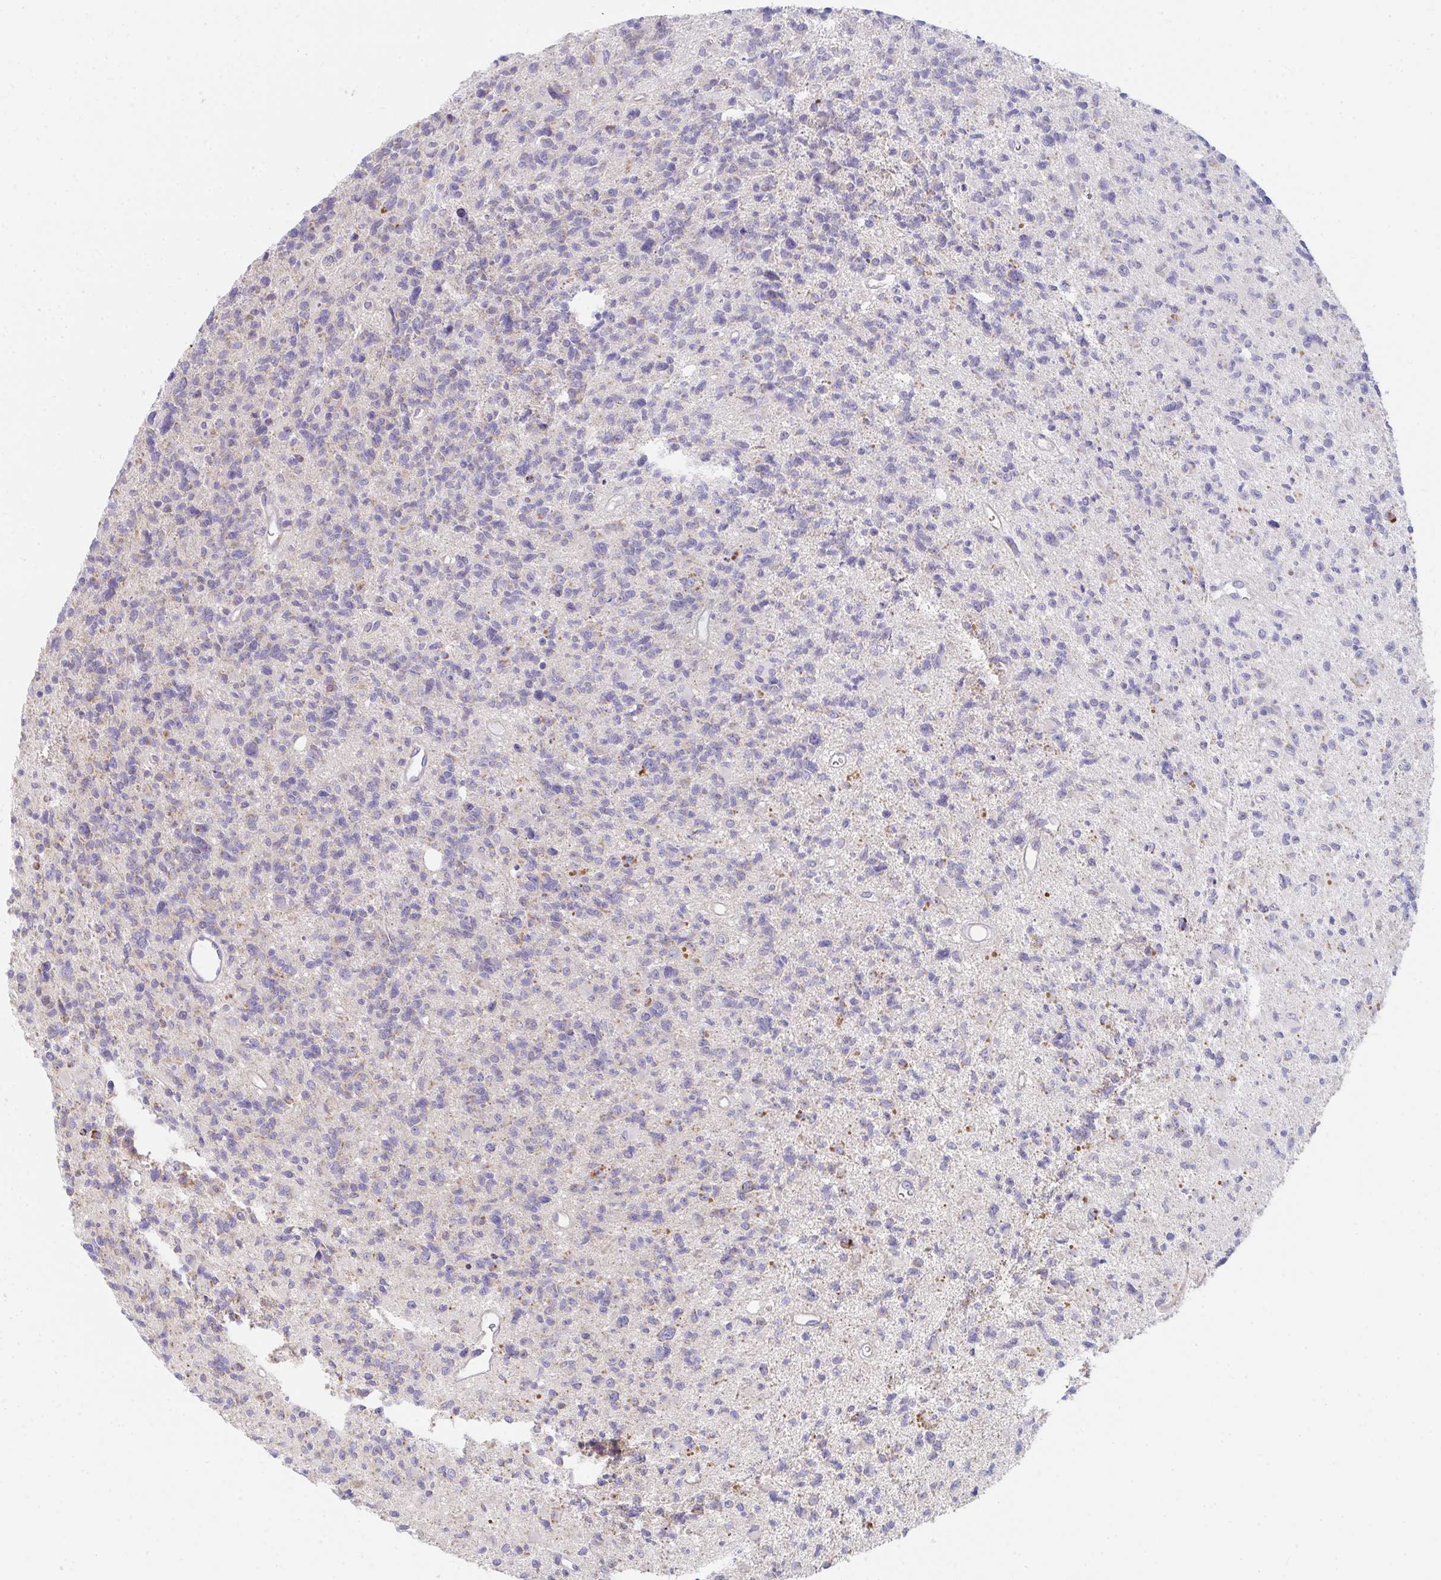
{"staining": {"intensity": "negative", "quantity": "none", "location": "none"}, "tissue": "glioma", "cell_type": "Tumor cells", "image_type": "cancer", "snomed": [{"axis": "morphology", "description": "Glioma, malignant, High grade"}, {"axis": "topography", "description": "Brain"}], "caption": "The image exhibits no significant positivity in tumor cells of glioma. (IHC, brightfield microscopy, high magnification).", "gene": "FAHD1", "patient": {"sex": "male", "age": 29}}